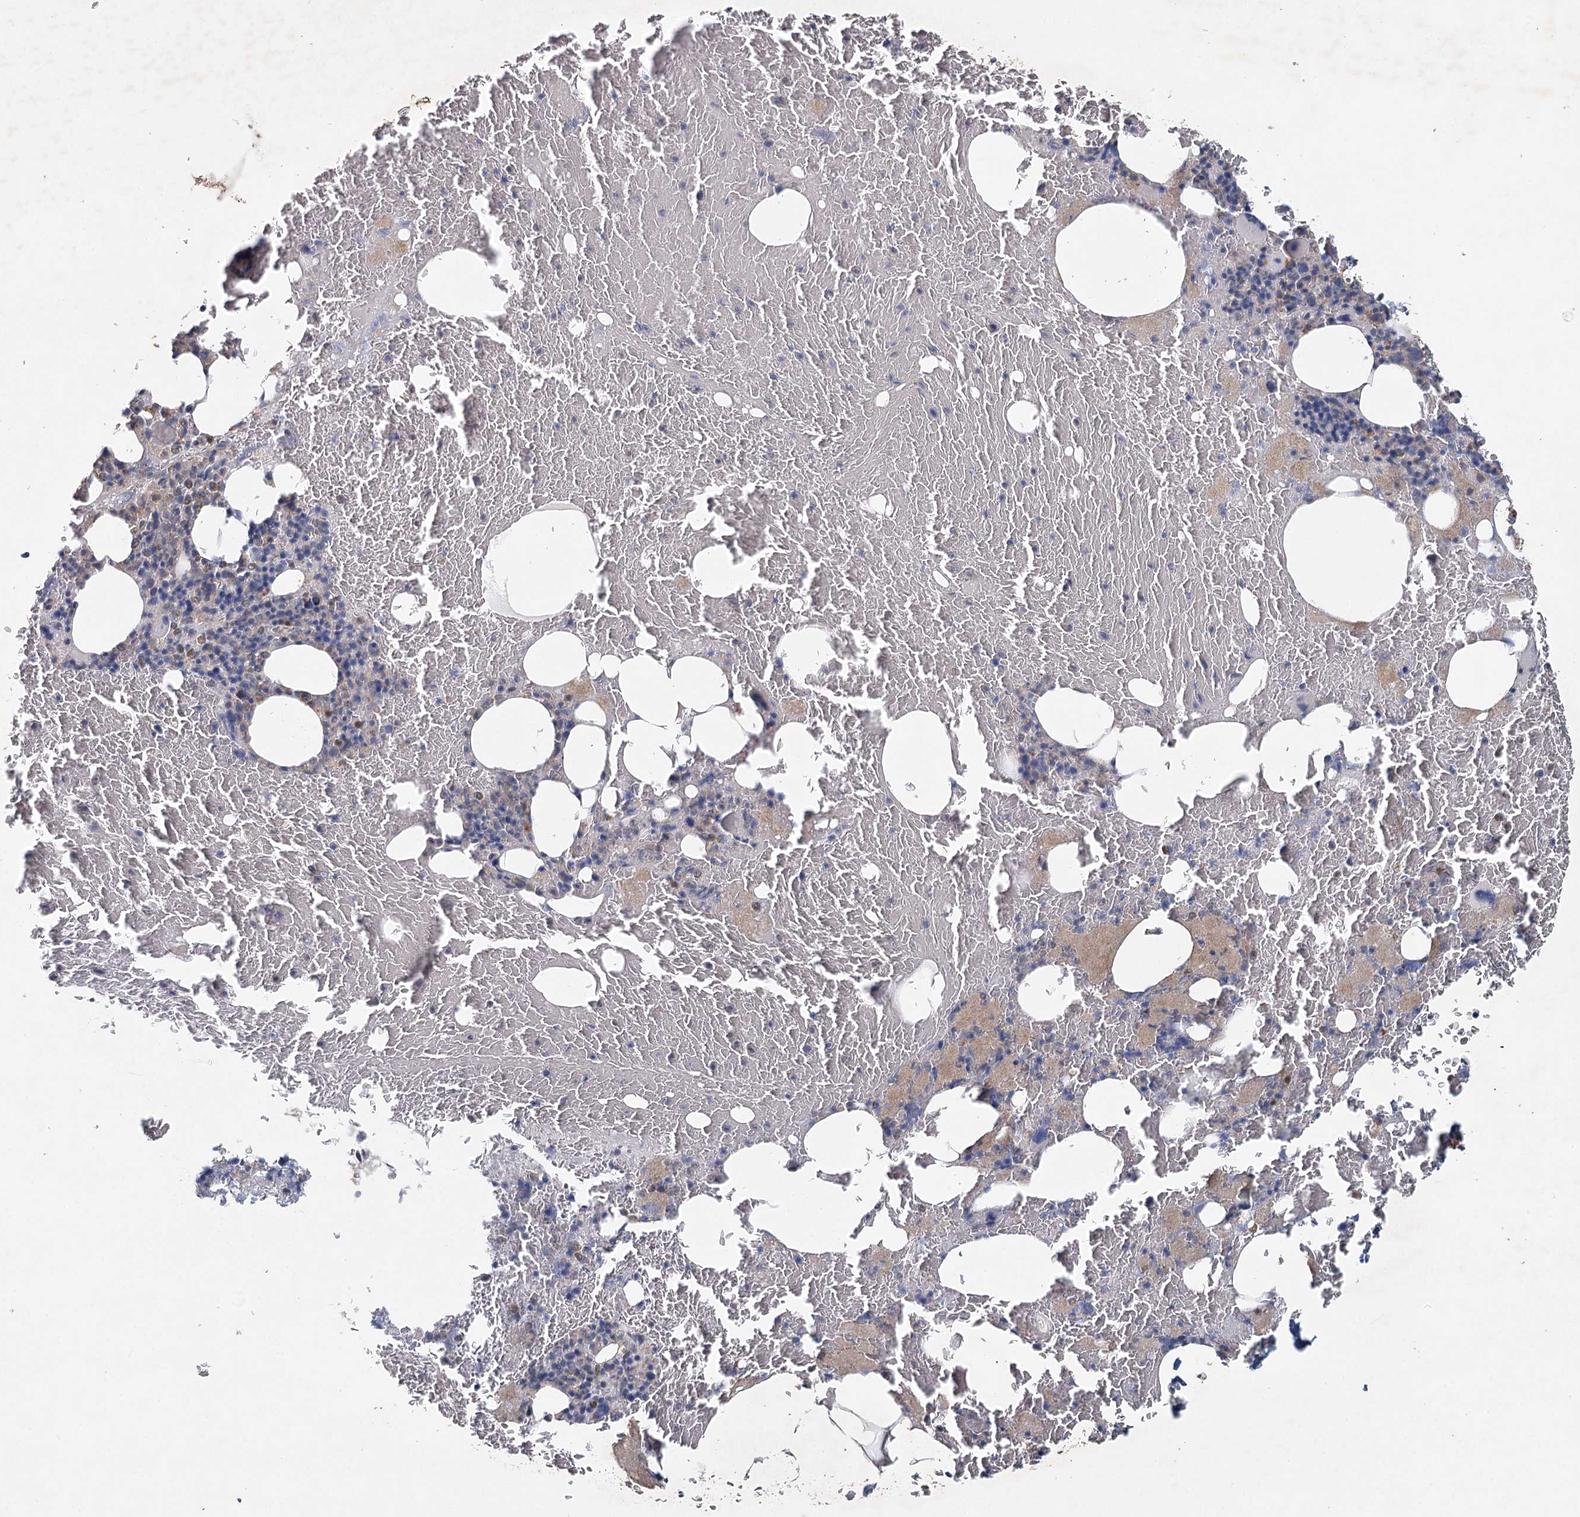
{"staining": {"intensity": "negative", "quantity": "none", "location": "none"}, "tissue": "bone marrow", "cell_type": "Hematopoietic cells", "image_type": "normal", "snomed": [{"axis": "morphology", "description": "Normal tissue, NOS"}, {"axis": "topography", "description": "Bone marrow"}], "caption": "DAB (3,3'-diaminobenzidine) immunohistochemical staining of benign bone marrow exhibits no significant positivity in hematopoietic cells. (DAB immunohistochemistry, high magnification).", "gene": "ADK", "patient": {"sex": "male", "age": 79}}